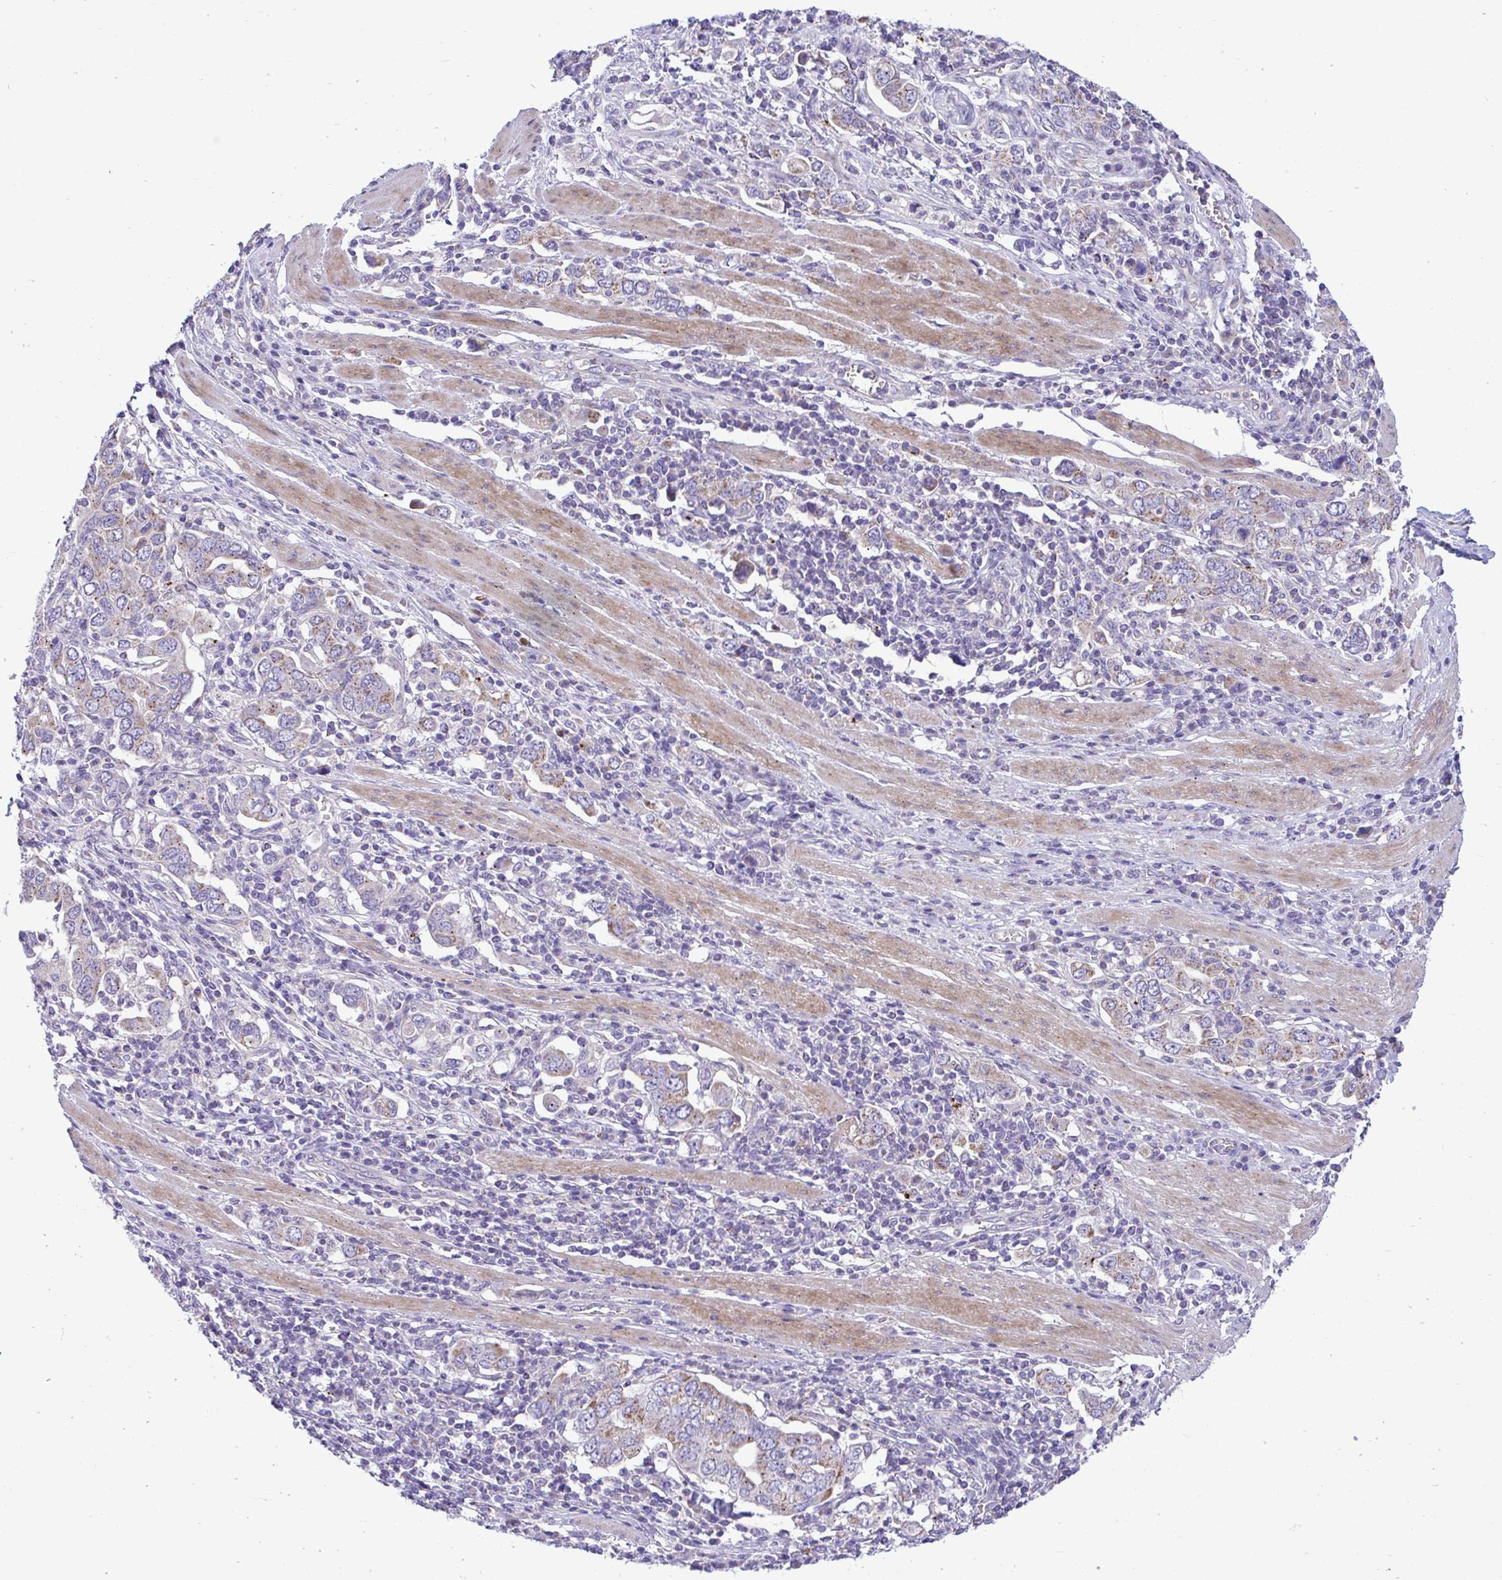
{"staining": {"intensity": "moderate", "quantity": "<25%", "location": "cytoplasmic/membranous"}, "tissue": "stomach cancer", "cell_type": "Tumor cells", "image_type": "cancer", "snomed": [{"axis": "morphology", "description": "Adenocarcinoma, NOS"}, {"axis": "topography", "description": "Stomach, upper"}, {"axis": "topography", "description": "Stomach"}], "caption": "Moderate cytoplasmic/membranous positivity is present in approximately <25% of tumor cells in stomach cancer (adenocarcinoma).", "gene": "MRPS16", "patient": {"sex": "male", "age": 62}}